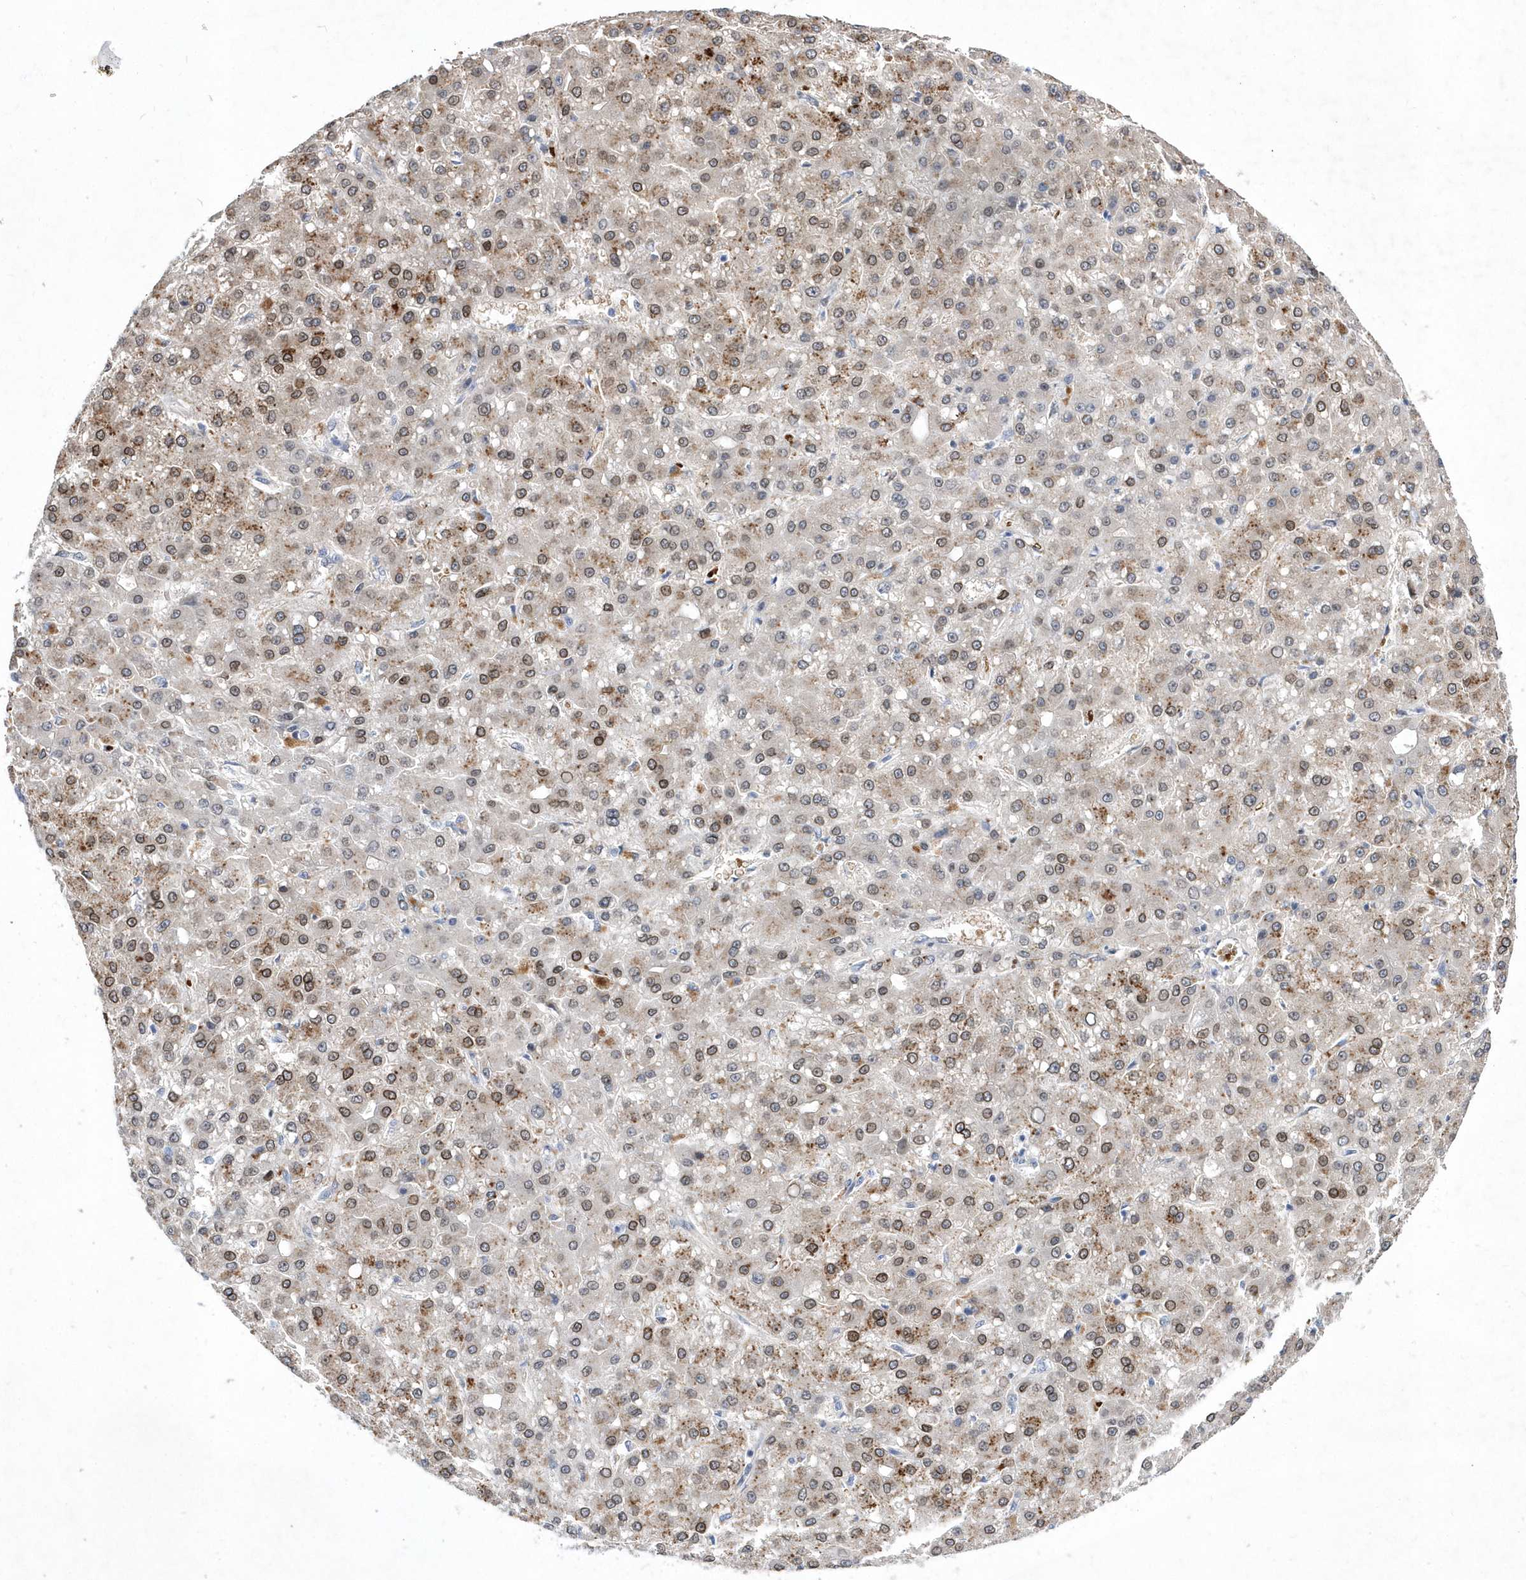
{"staining": {"intensity": "moderate", "quantity": "25%-75%", "location": "cytoplasmic/membranous,nuclear"}, "tissue": "liver cancer", "cell_type": "Tumor cells", "image_type": "cancer", "snomed": [{"axis": "morphology", "description": "Carcinoma, Hepatocellular, NOS"}, {"axis": "topography", "description": "Liver"}], "caption": "Immunohistochemical staining of liver cancer demonstrates medium levels of moderate cytoplasmic/membranous and nuclear positivity in about 25%-75% of tumor cells.", "gene": "ZNF875", "patient": {"sex": "male", "age": 67}}